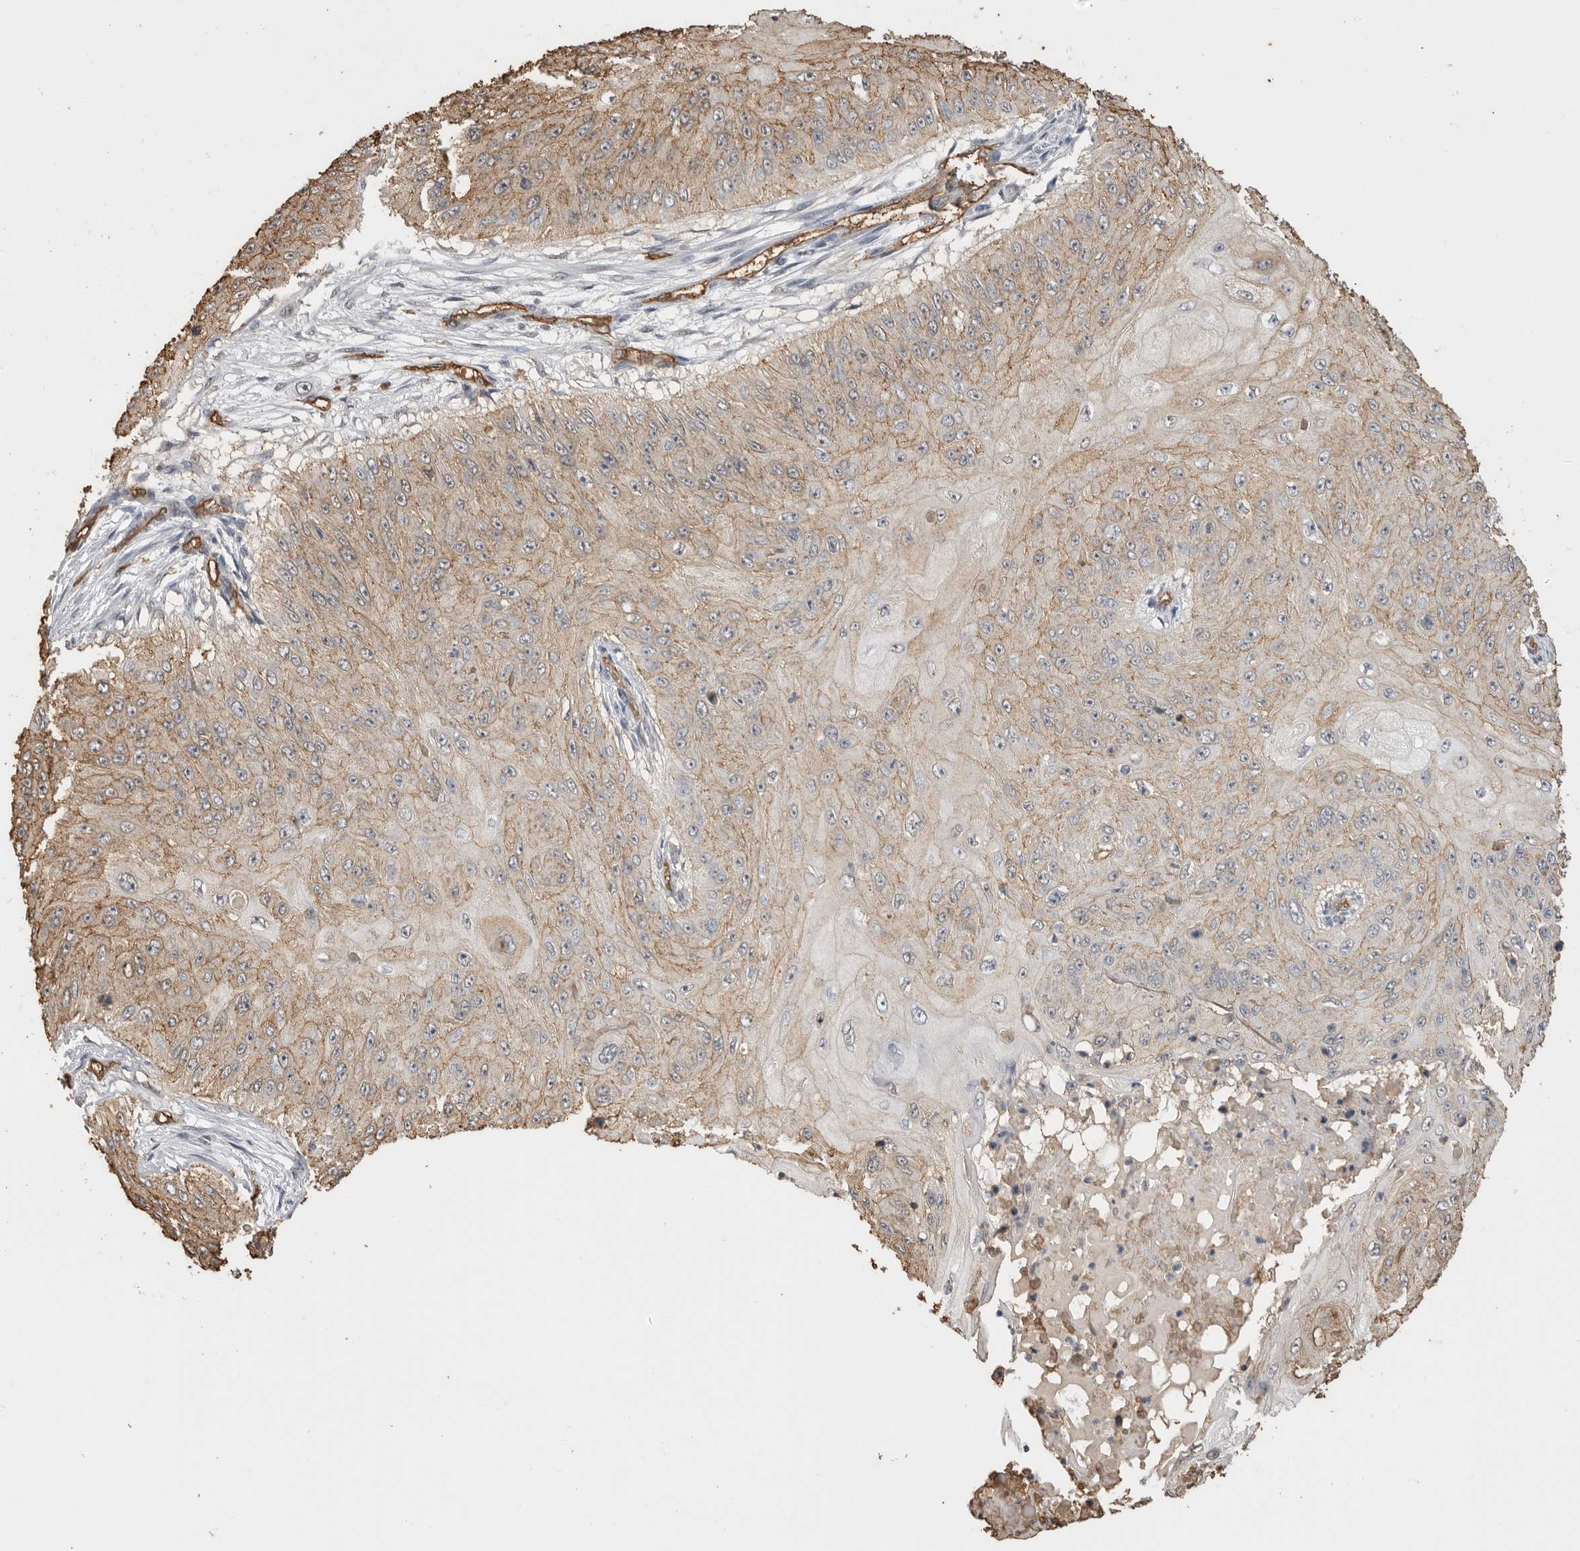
{"staining": {"intensity": "weak", "quantity": ">75%", "location": "cytoplasmic/membranous"}, "tissue": "skin cancer", "cell_type": "Tumor cells", "image_type": "cancer", "snomed": [{"axis": "morphology", "description": "Squamous cell carcinoma, NOS"}, {"axis": "topography", "description": "Skin"}], "caption": "Immunohistochemical staining of skin cancer displays low levels of weak cytoplasmic/membranous protein expression in about >75% of tumor cells.", "gene": "IL27", "patient": {"sex": "female", "age": 80}}